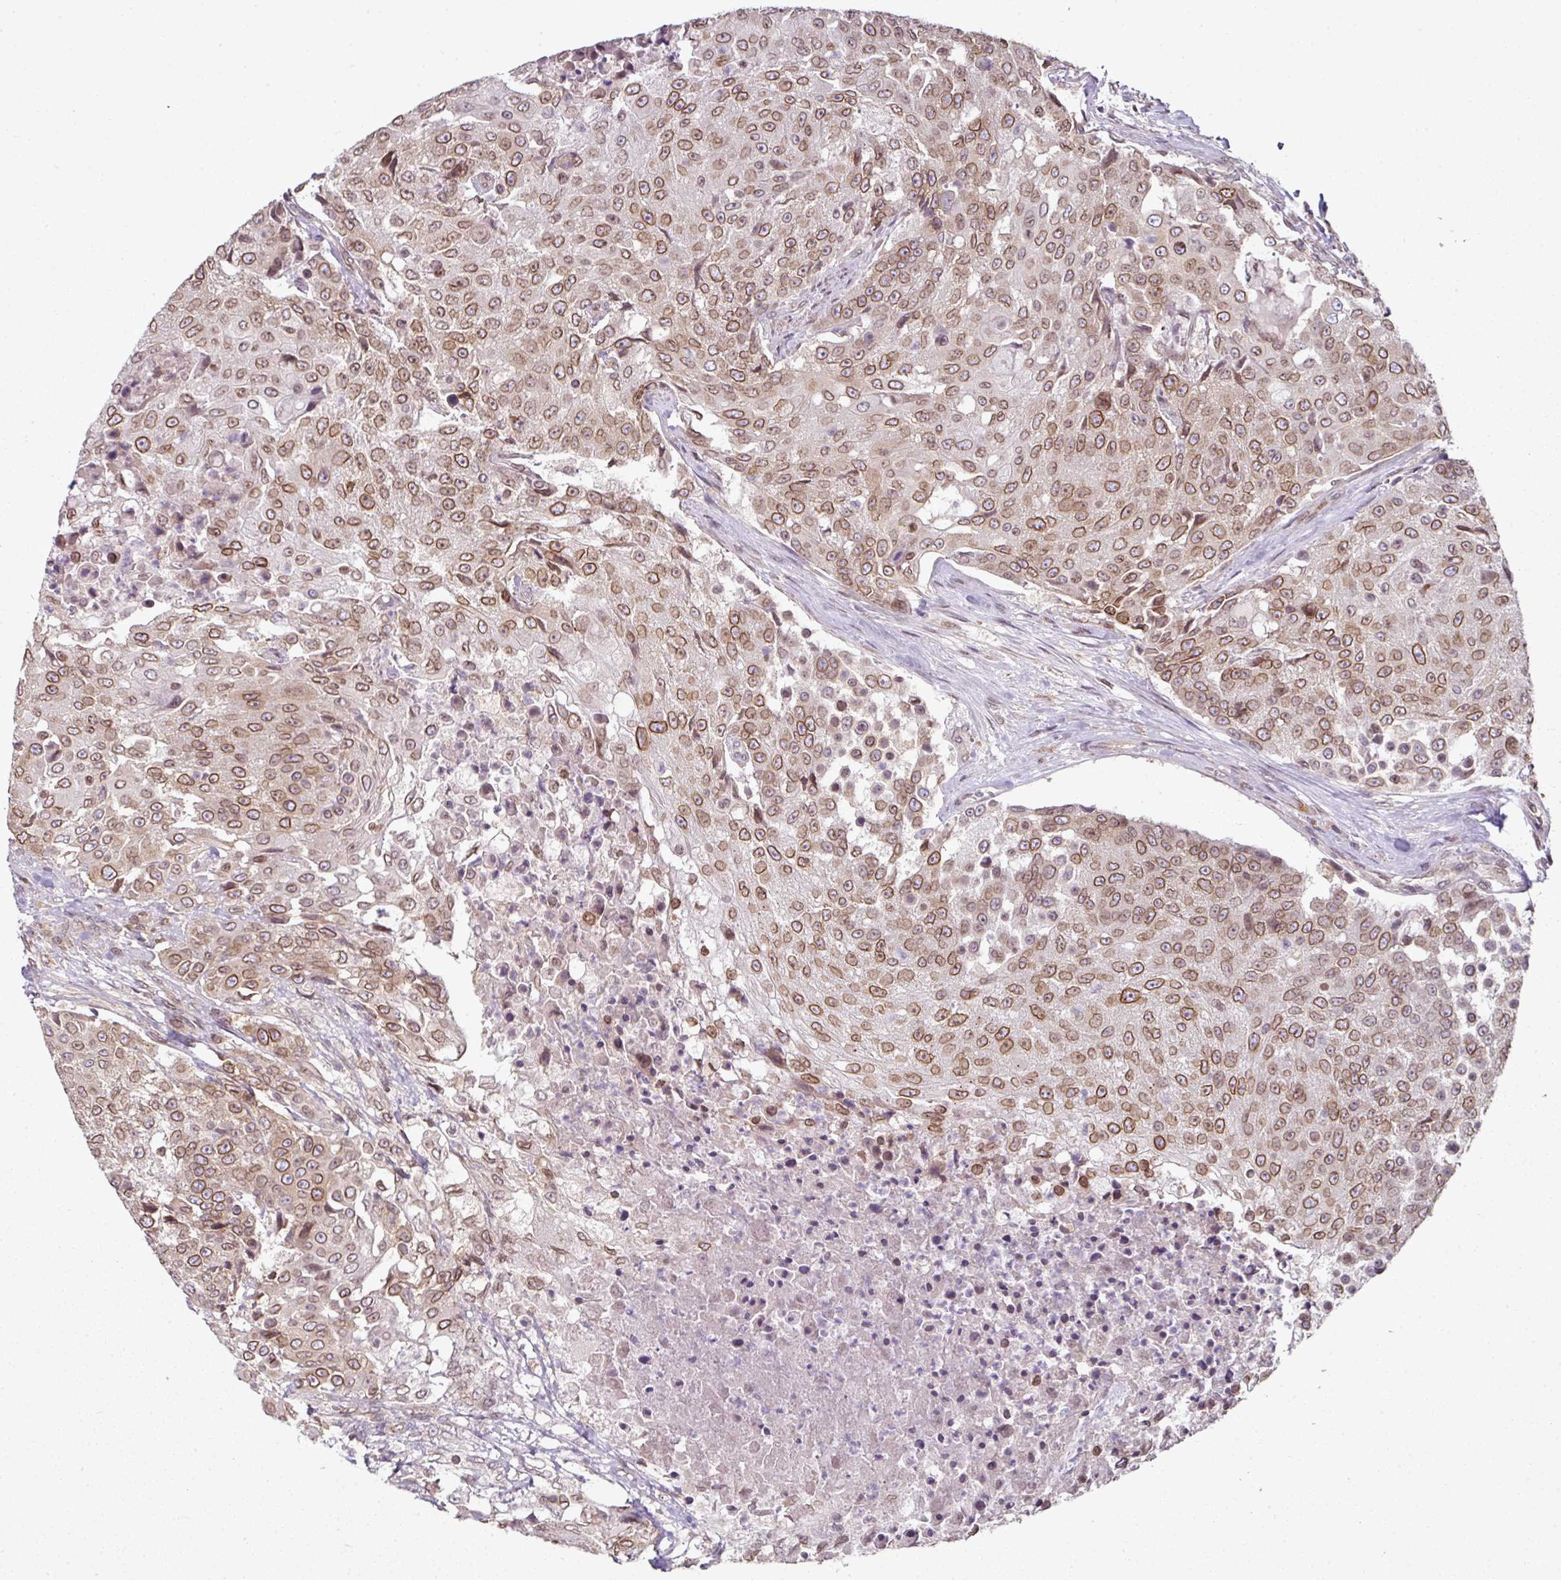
{"staining": {"intensity": "moderate", "quantity": ">75%", "location": "cytoplasmic/membranous,nuclear"}, "tissue": "urothelial cancer", "cell_type": "Tumor cells", "image_type": "cancer", "snomed": [{"axis": "morphology", "description": "Urothelial carcinoma, High grade"}, {"axis": "topography", "description": "Urinary bladder"}], "caption": "Brown immunohistochemical staining in human urothelial cancer exhibits moderate cytoplasmic/membranous and nuclear staining in about >75% of tumor cells. The protein is stained brown, and the nuclei are stained in blue (DAB (3,3'-diaminobenzidine) IHC with brightfield microscopy, high magnification).", "gene": "RANGAP1", "patient": {"sex": "female", "age": 63}}